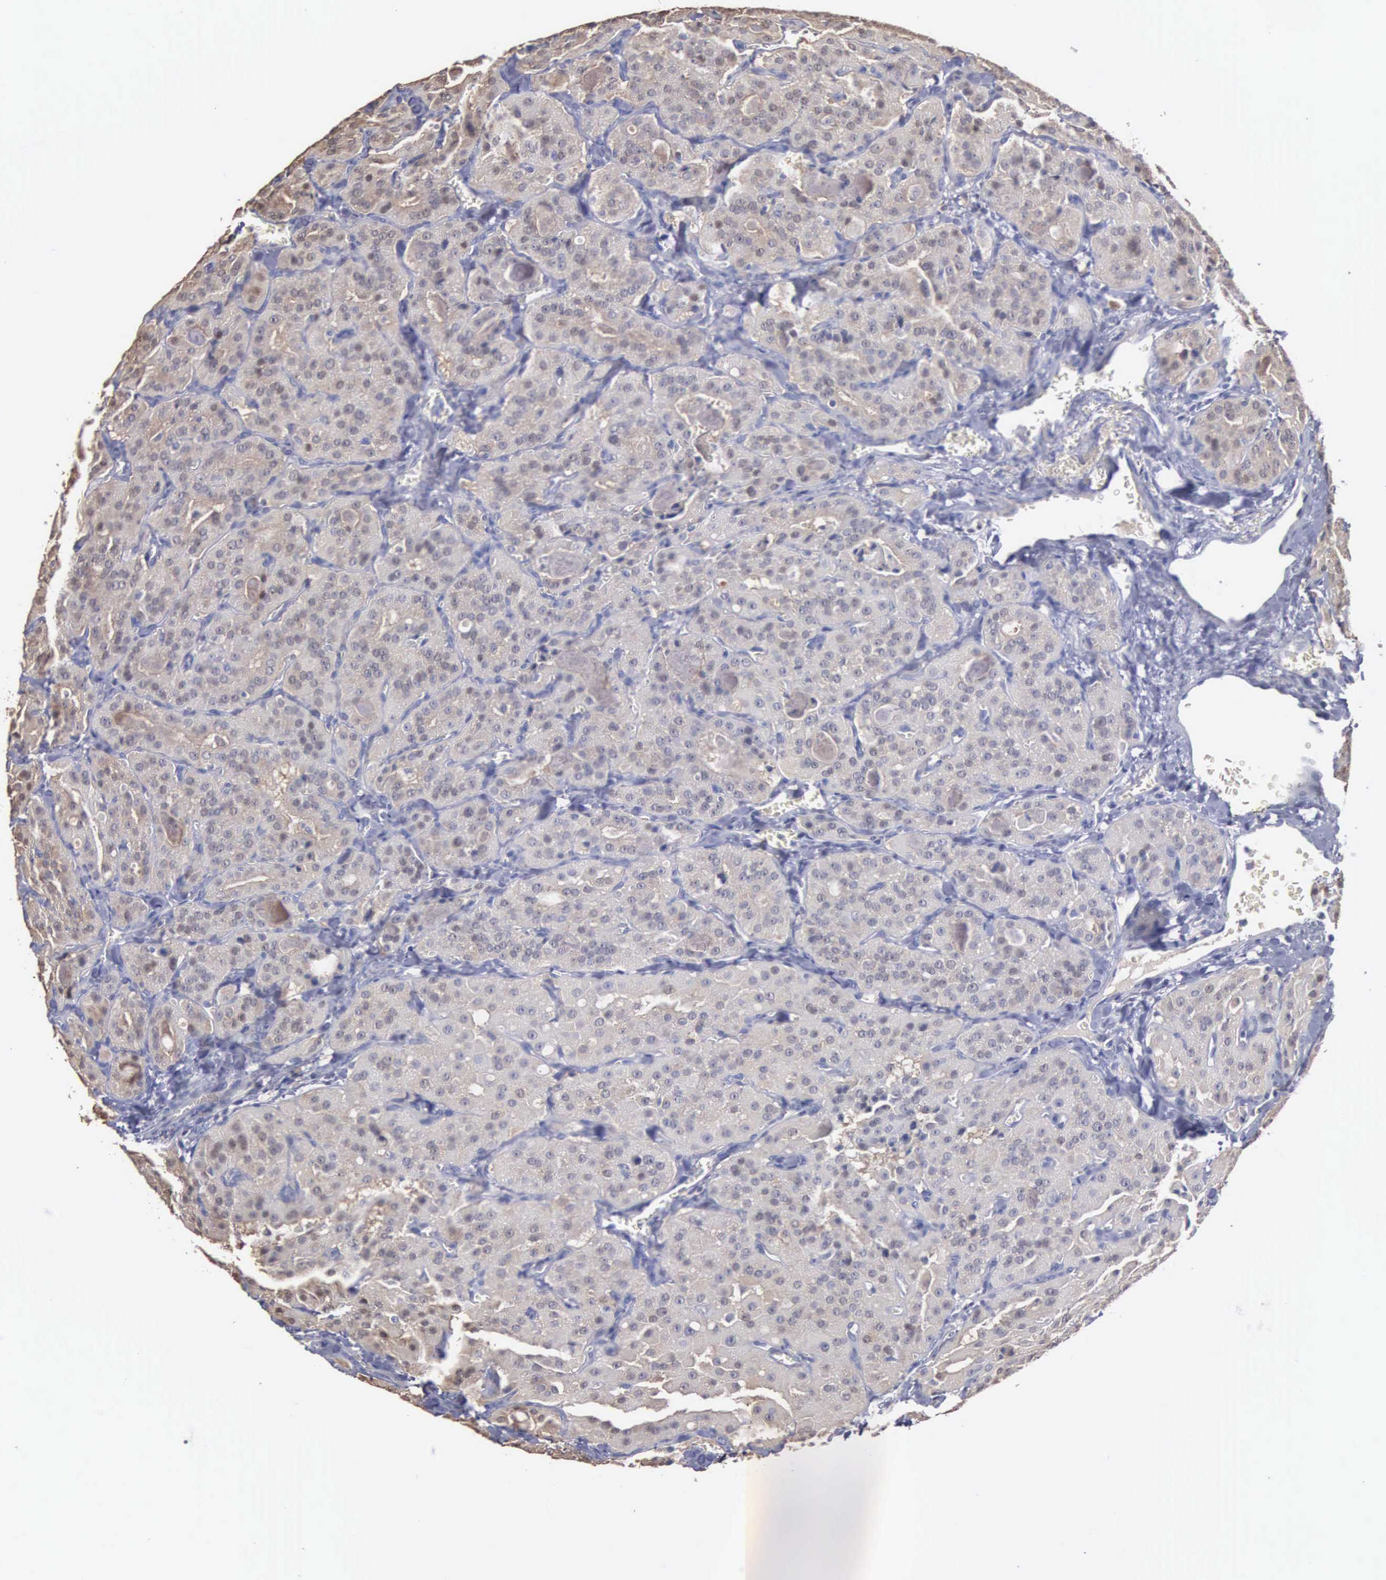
{"staining": {"intensity": "weak", "quantity": ">75%", "location": "cytoplasmic/membranous"}, "tissue": "thyroid cancer", "cell_type": "Tumor cells", "image_type": "cancer", "snomed": [{"axis": "morphology", "description": "Carcinoma, NOS"}, {"axis": "topography", "description": "Thyroid gland"}], "caption": "The image demonstrates staining of carcinoma (thyroid), revealing weak cytoplasmic/membranous protein positivity (brown color) within tumor cells.", "gene": "ENO3", "patient": {"sex": "male", "age": 76}}